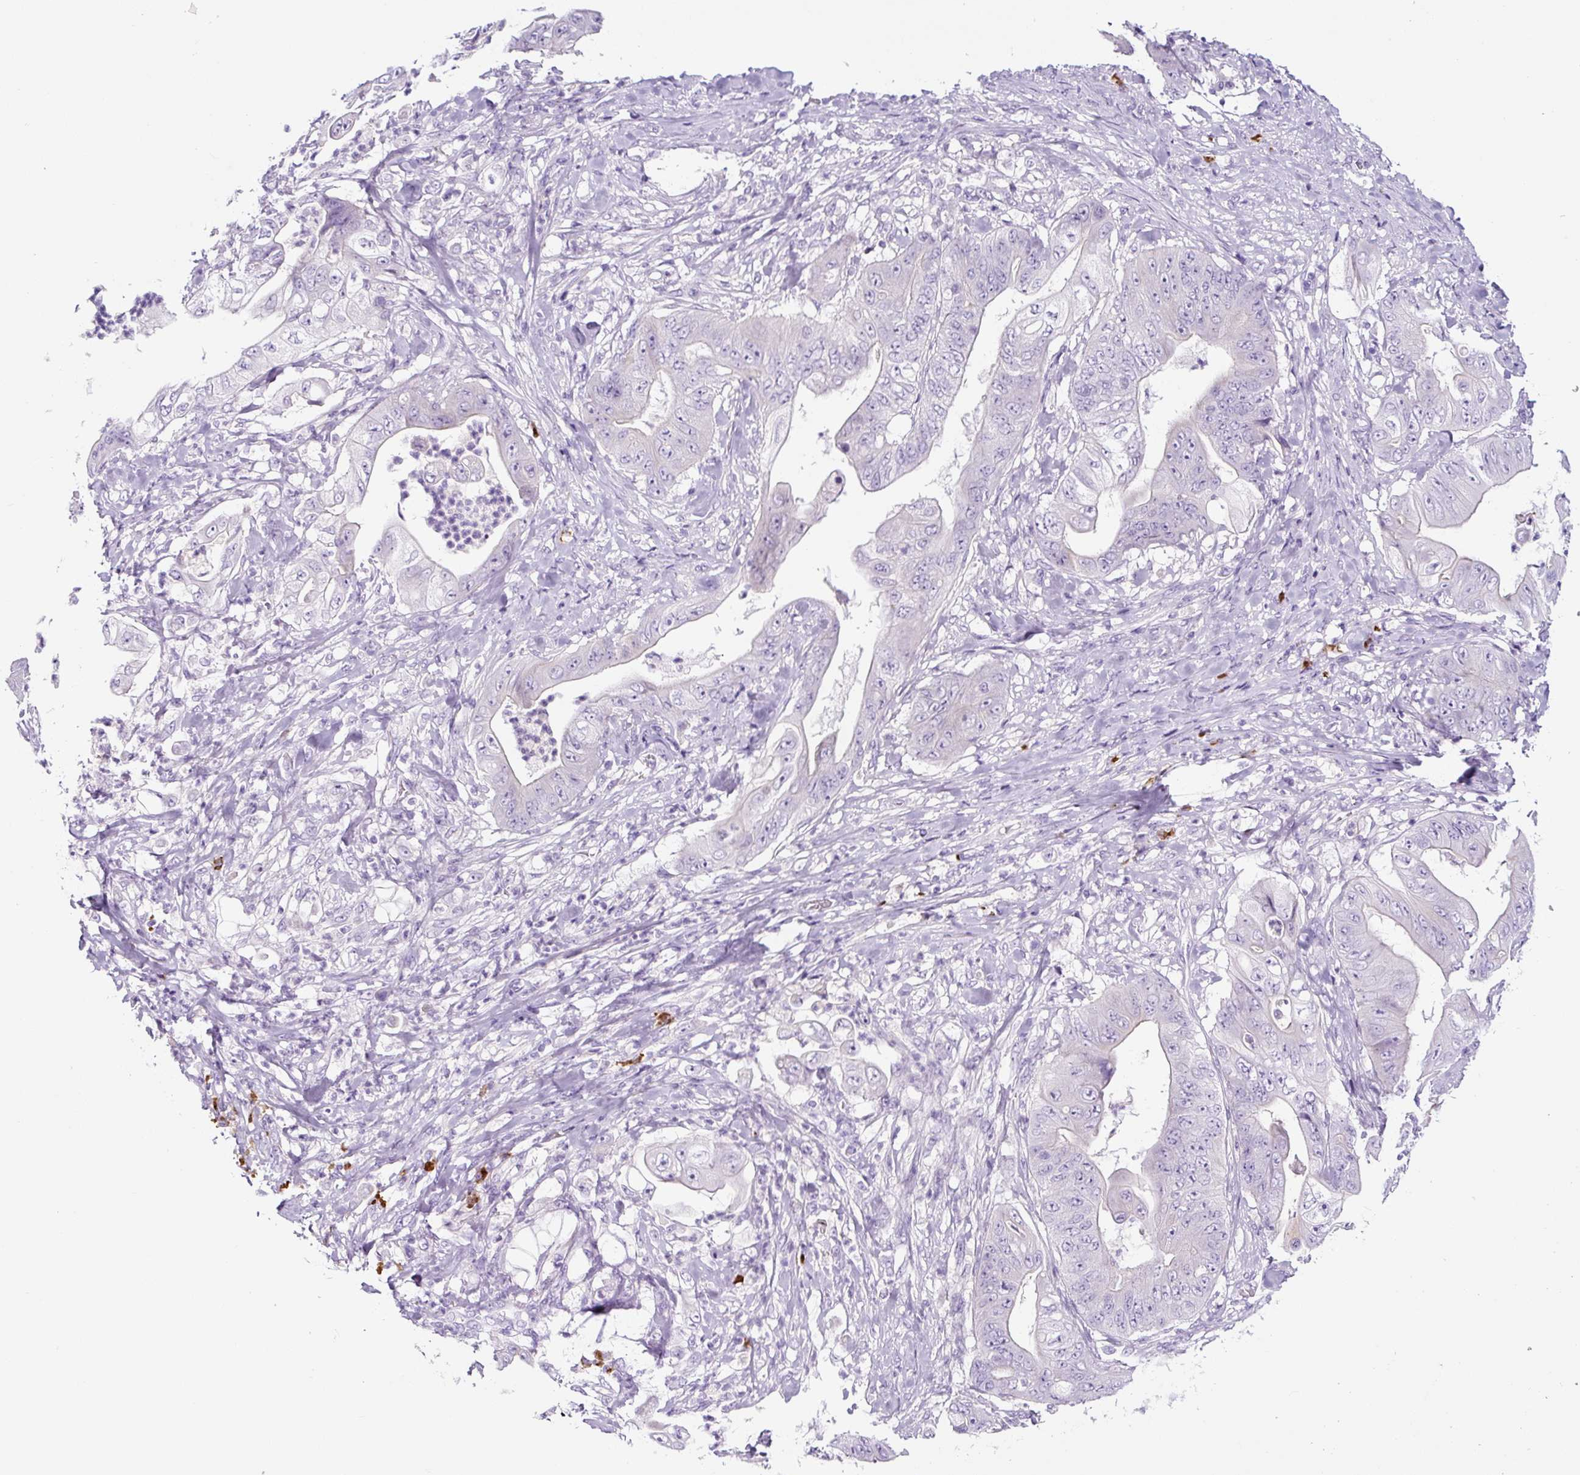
{"staining": {"intensity": "negative", "quantity": "none", "location": "none"}, "tissue": "stomach cancer", "cell_type": "Tumor cells", "image_type": "cancer", "snomed": [{"axis": "morphology", "description": "Adenocarcinoma, NOS"}, {"axis": "topography", "description": "Stomach"}], "caption": "The histopathology image reveals no significant positivity in tumor cells of stomach adenocarcinoma. (Brightfield microscopy of DAB immunohistochemistry at high magnification).", "gene": "RNF212B", "patient": {"sex": "female", "age": 73}}